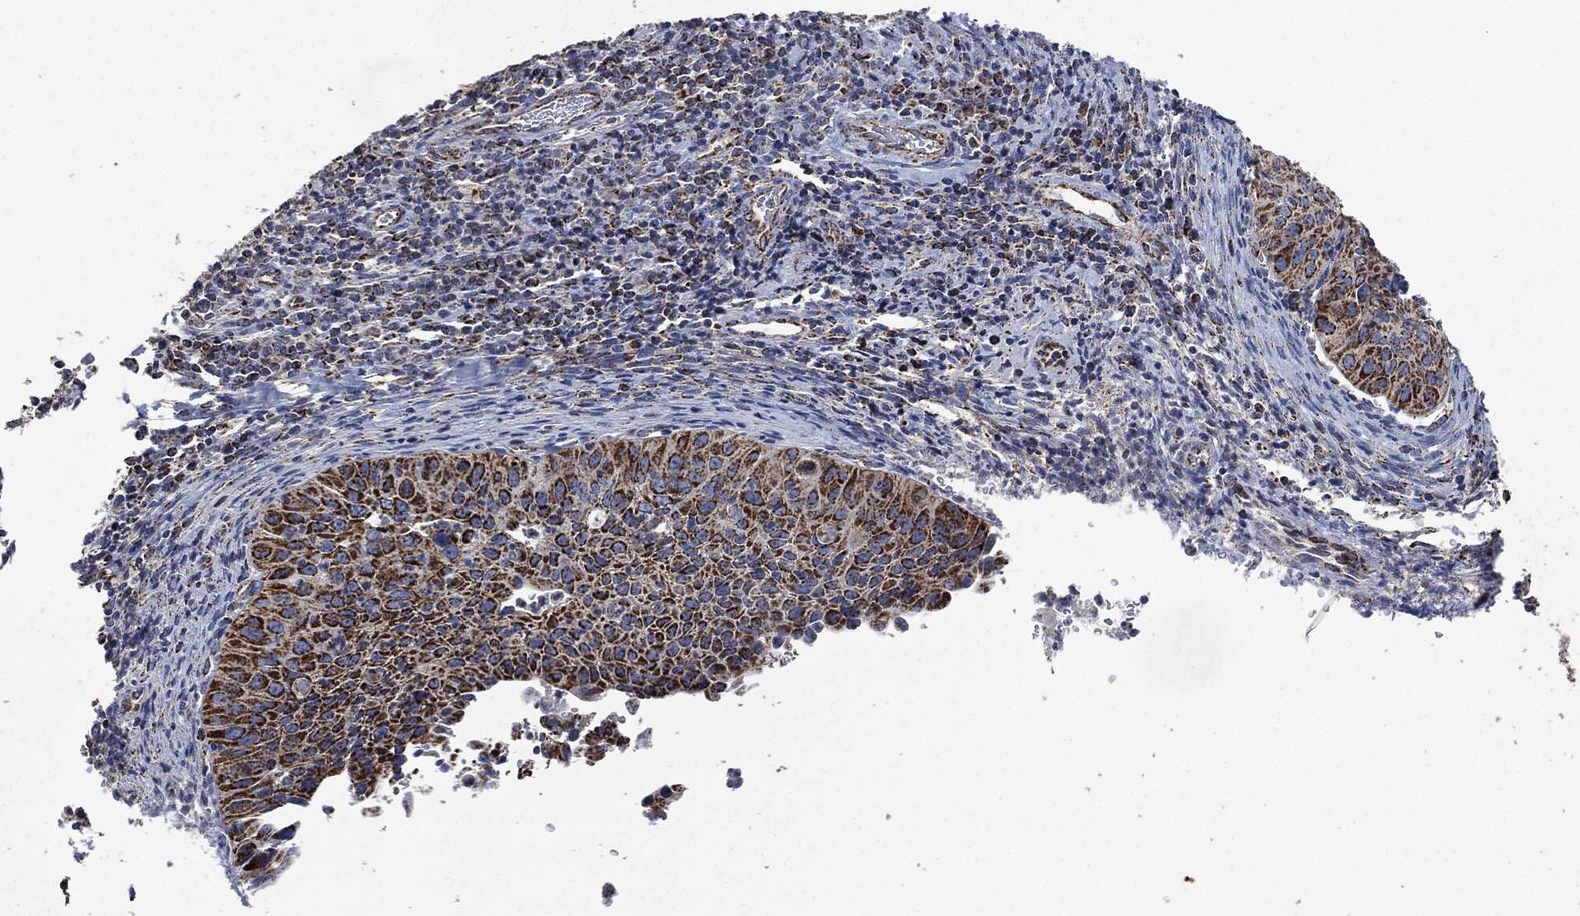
{"staining": {"intensity": "strong", "quantity": ">75%", "location": "cytoplasmic/membranous"}, "tissue": "cervical cancer", "cell_type": "Tumor cells", "image_type": "cancer", "snomed": [{"axis": "morphology", "description": "Squamous cell carcinoma, NOS"}, {"axis": "topography", "description": "Cervix"}], "caption": "Immunohistochemistry of cervical cancer demonstrates high levels of strong cytoplasmic/membranous staining in approximately >75% of tumor cells.", "gene": "RYK", "patient": {"sex": "female", "age": 26}}